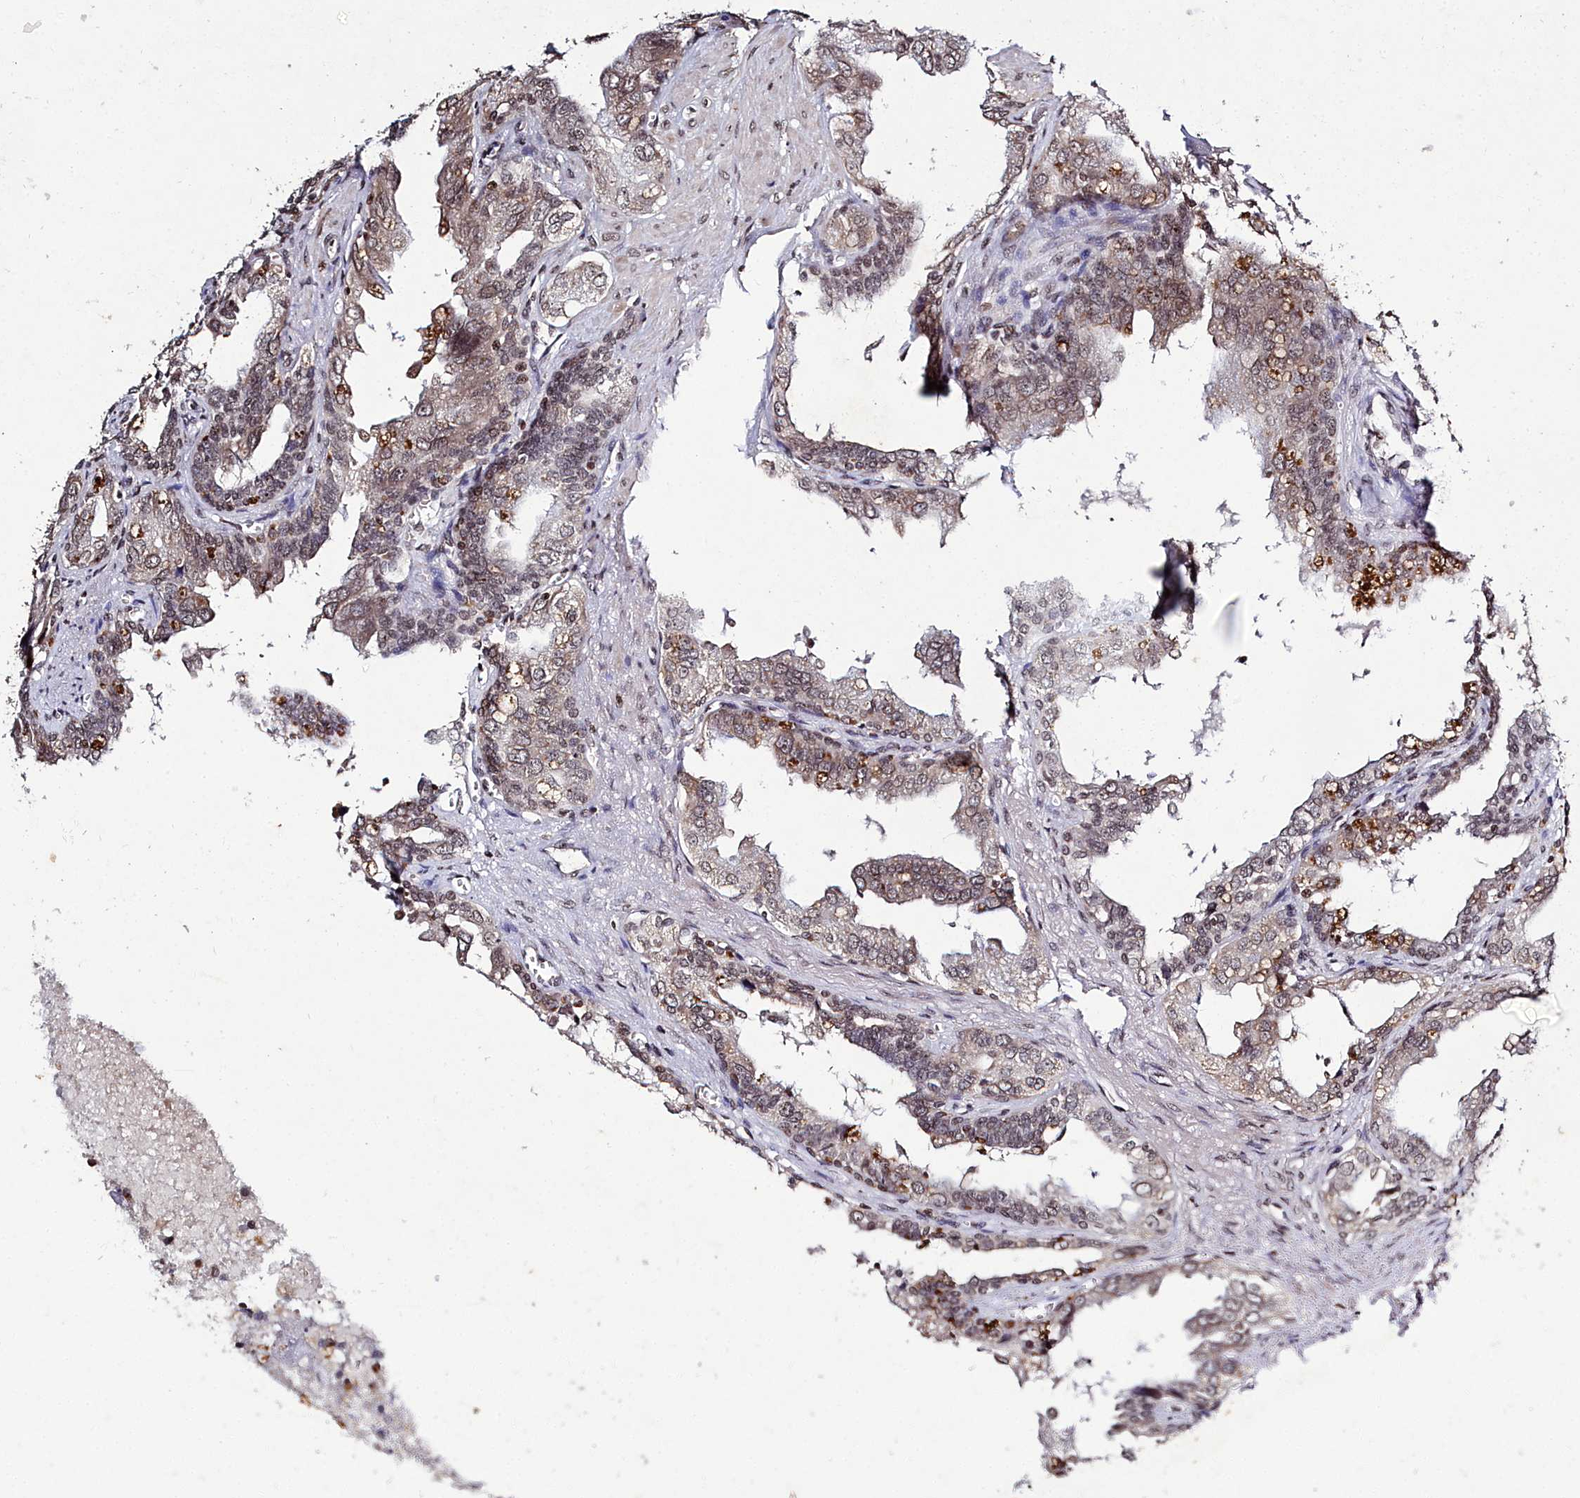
{"staining": {"intensity": "weak", "quantity": ">75%", "location": "cytoplasmic/membranous"}, "tissue": "seminal vesicle", "cell_type": "Glandular cells", "image_type": "normal", "snomed": [{"axis": "morphology", "description": "Normal tissue, NOS"}, {"axis": "topography", "description": "Seminal veicle"}], "caption": "Weak cytoplasmic/membranous protein expression is seen in about >75% of glandular cells in seminal vesicle.", "gene": "FZD4", "patient": {"sex": "male", "age": 67}}